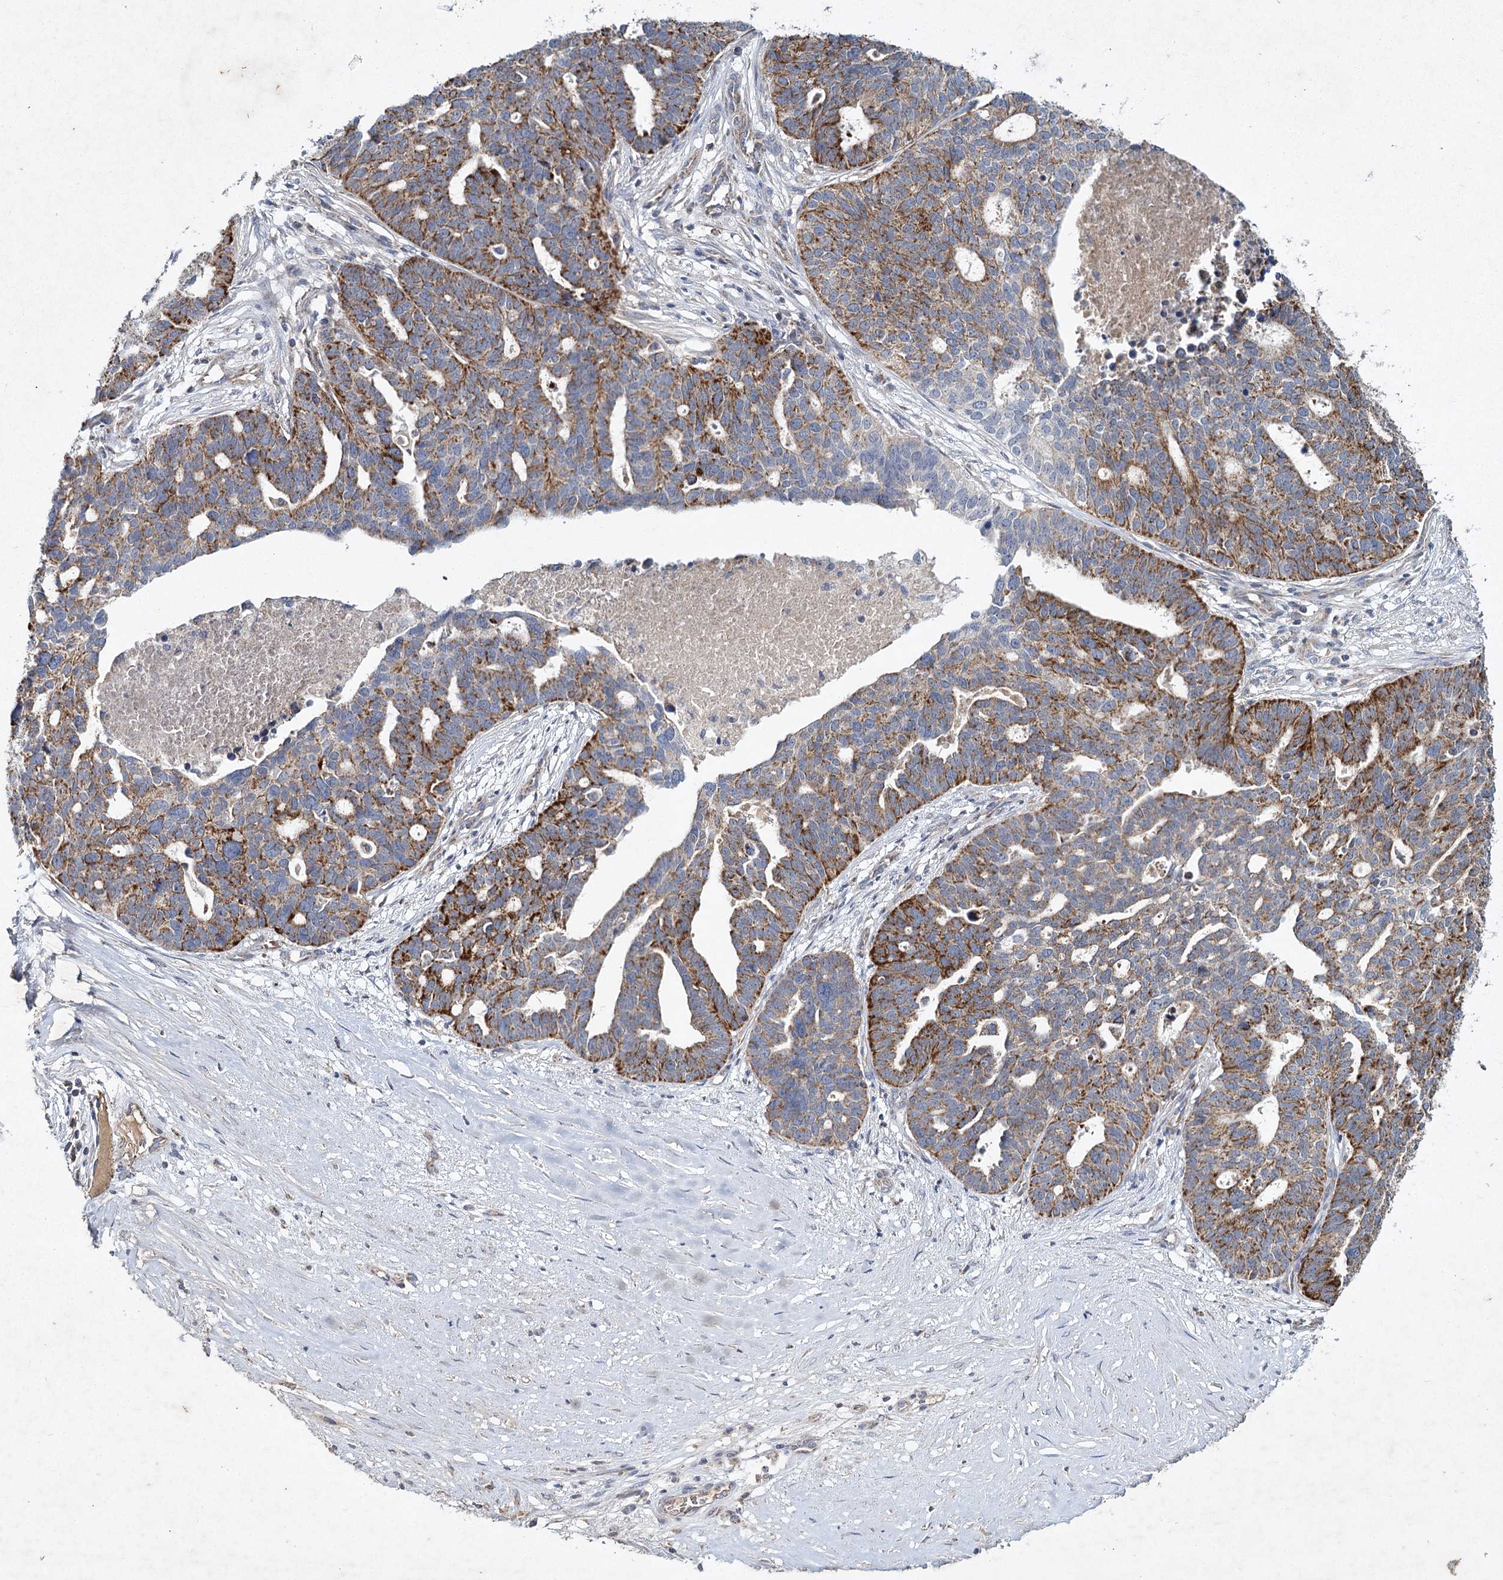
{"staining": {"intensity": "strong", "quantity": "25%-75%", "location": "cytoplasmic/membranous"}, "tissue": "ovarian cancer", "cell_type": "Tumor cells", "image_type": "cancer", "snomed": [{"axis": "morphology", "description": "Cystadenocarcinoma, serous, NOS"}, {"axis": "topography", "description": "Ovary"}], "caption": "DAB immunohistochemical staining of serous cystadenocarcinoma (ovarian) demonstrates strong cytoplasmic/membranous protein expression in approximately 25%-75% of tumor cells.", "gene": "MRPL44", "patient": {"sex": "female", "age": 59}}